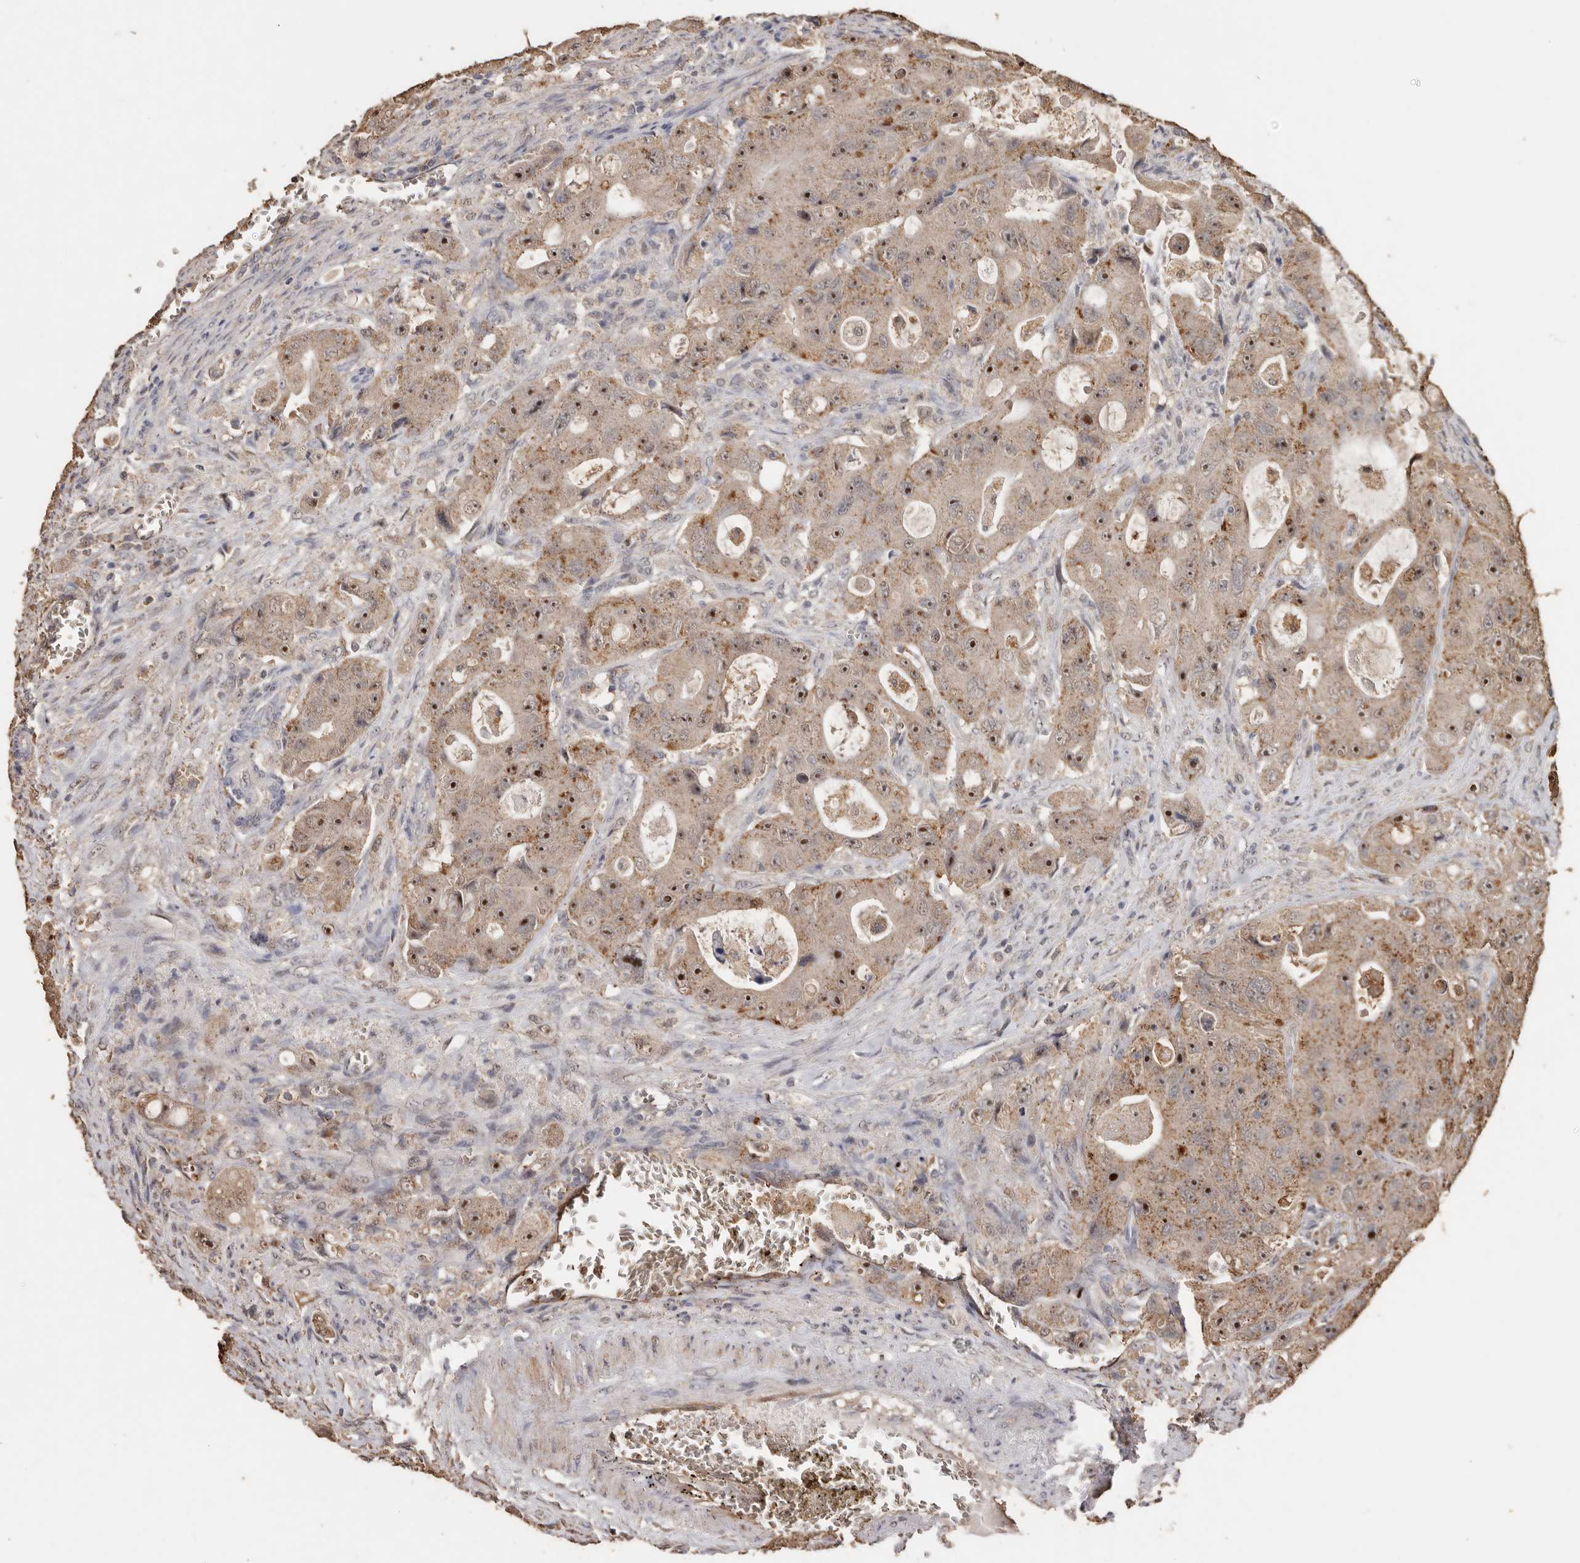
{"staining": {"intensity": "moderate", "quantity": ">75%", "location": "cytoplasmic/membranous,nuclear"}, "tissue": "colorectal cancer", "cell_type": "Tumor cells", "image_type": "cancer", "snomed": [{"axis": "morphology", "description": "Adenocarcinoma, NOS"}, {"axis": "topography", "description": "Colon"}], "caption": "Colorectal adenocarcinoma stained with IHC exhibits moderate cytoplasmic/membranous and nuclear staining in about >75% of tumor cells. Using DAB (3,3'-diaminobenzidine) (brown) and hematoxylin (blue) stains, captured at high magnification using brightfield microscopy.", "gene": "GRAMD2A", "patient": {"sex": "female", "age": 46}}